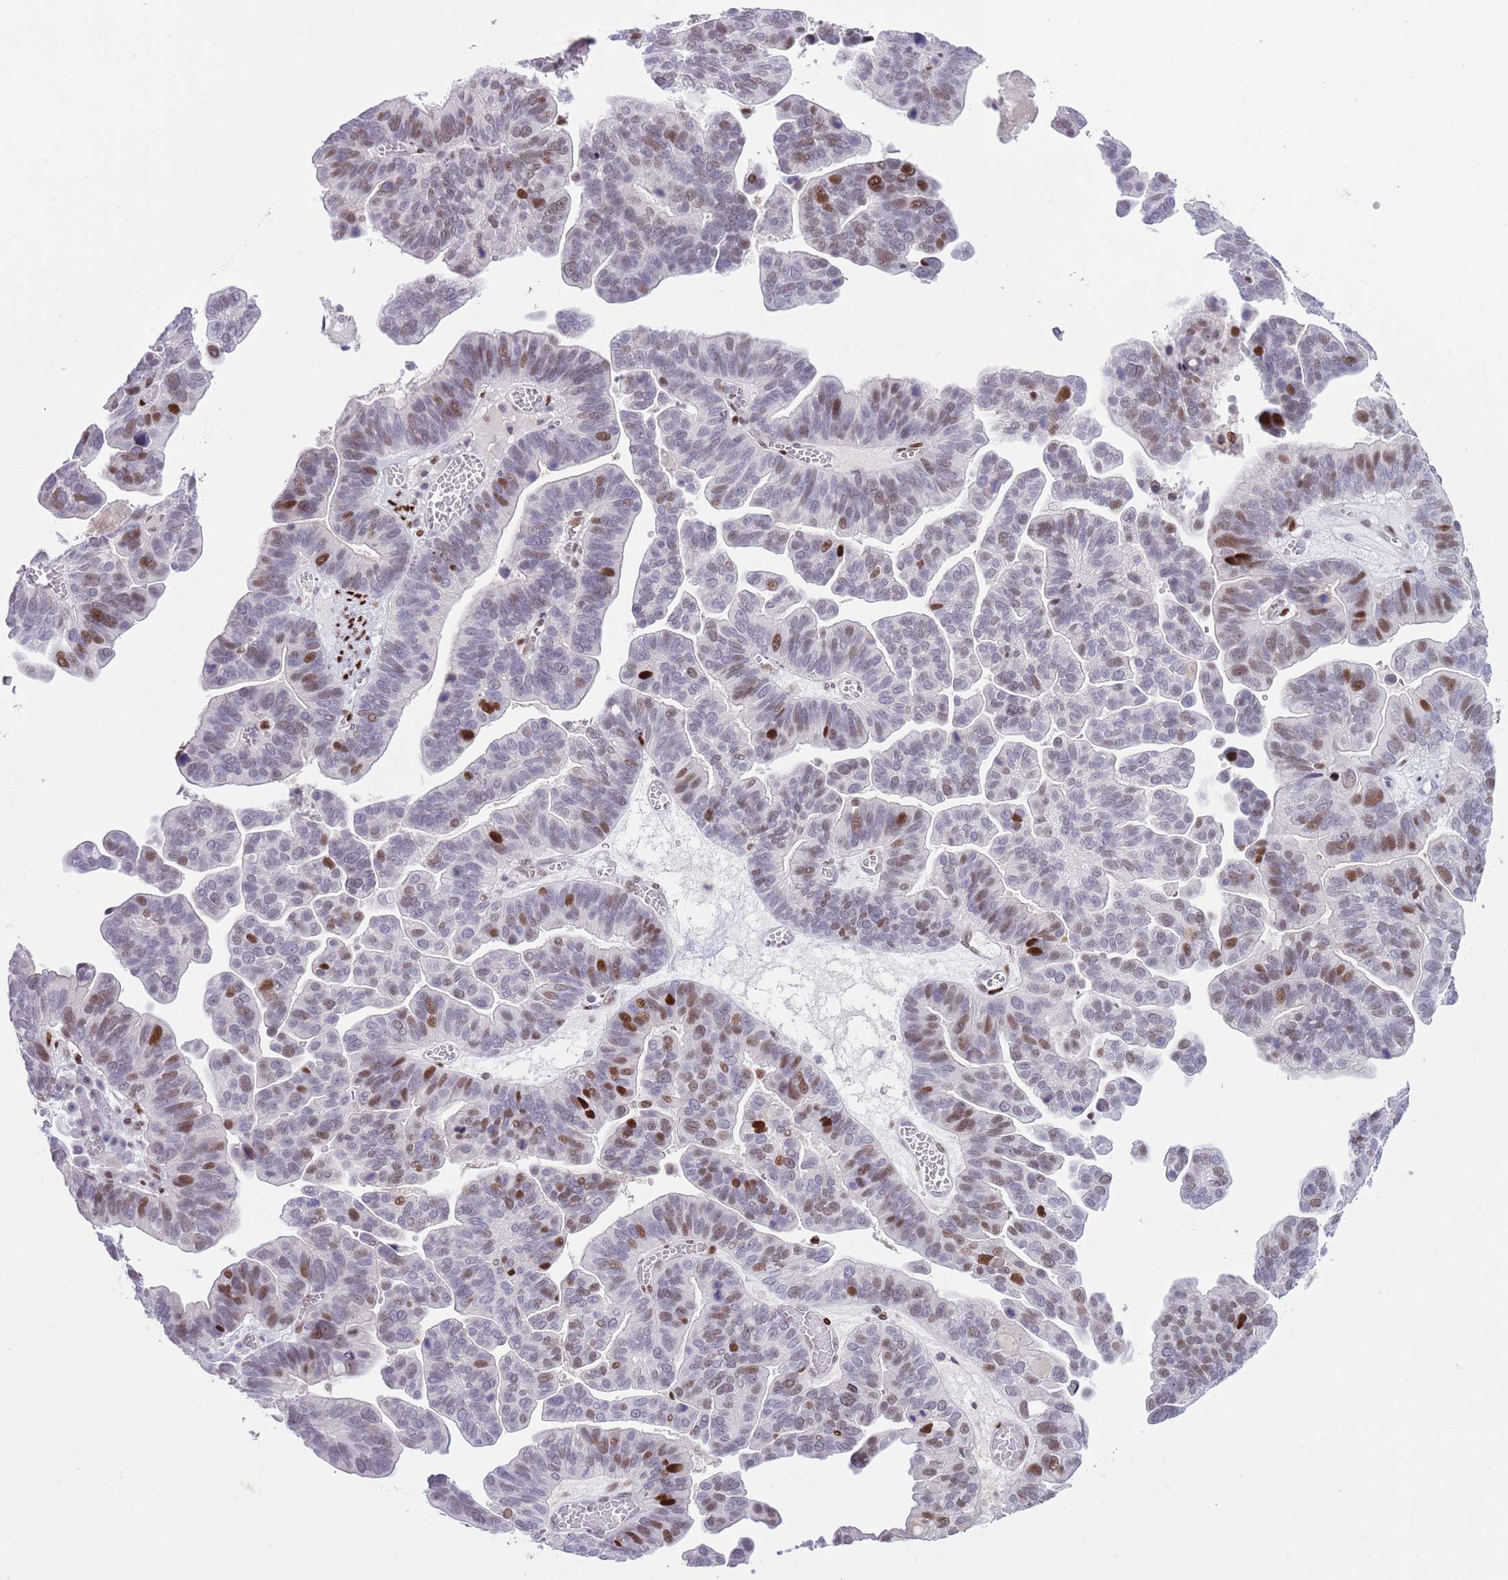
{"staining": {"intensity": "strong", "quantity": "25%-75%", "location": "nuclear"}, "tissue": "ovarian cancer", "cell_type": "Tumor cells", "image_type": "cancer", "snomed": [{"axis": "morphology", "description": "Cystadenocarcinoma, serous, NOS"}, {"axis": "topography", "description": "Ovary"}], "caption": "The histopathology image displays a brown stain indicating the presence of a protein in the nuclear of tumor cells in ovarian cancer.", "gene": "MFSD10", "patient": {"sex": "female", "age": 56}}